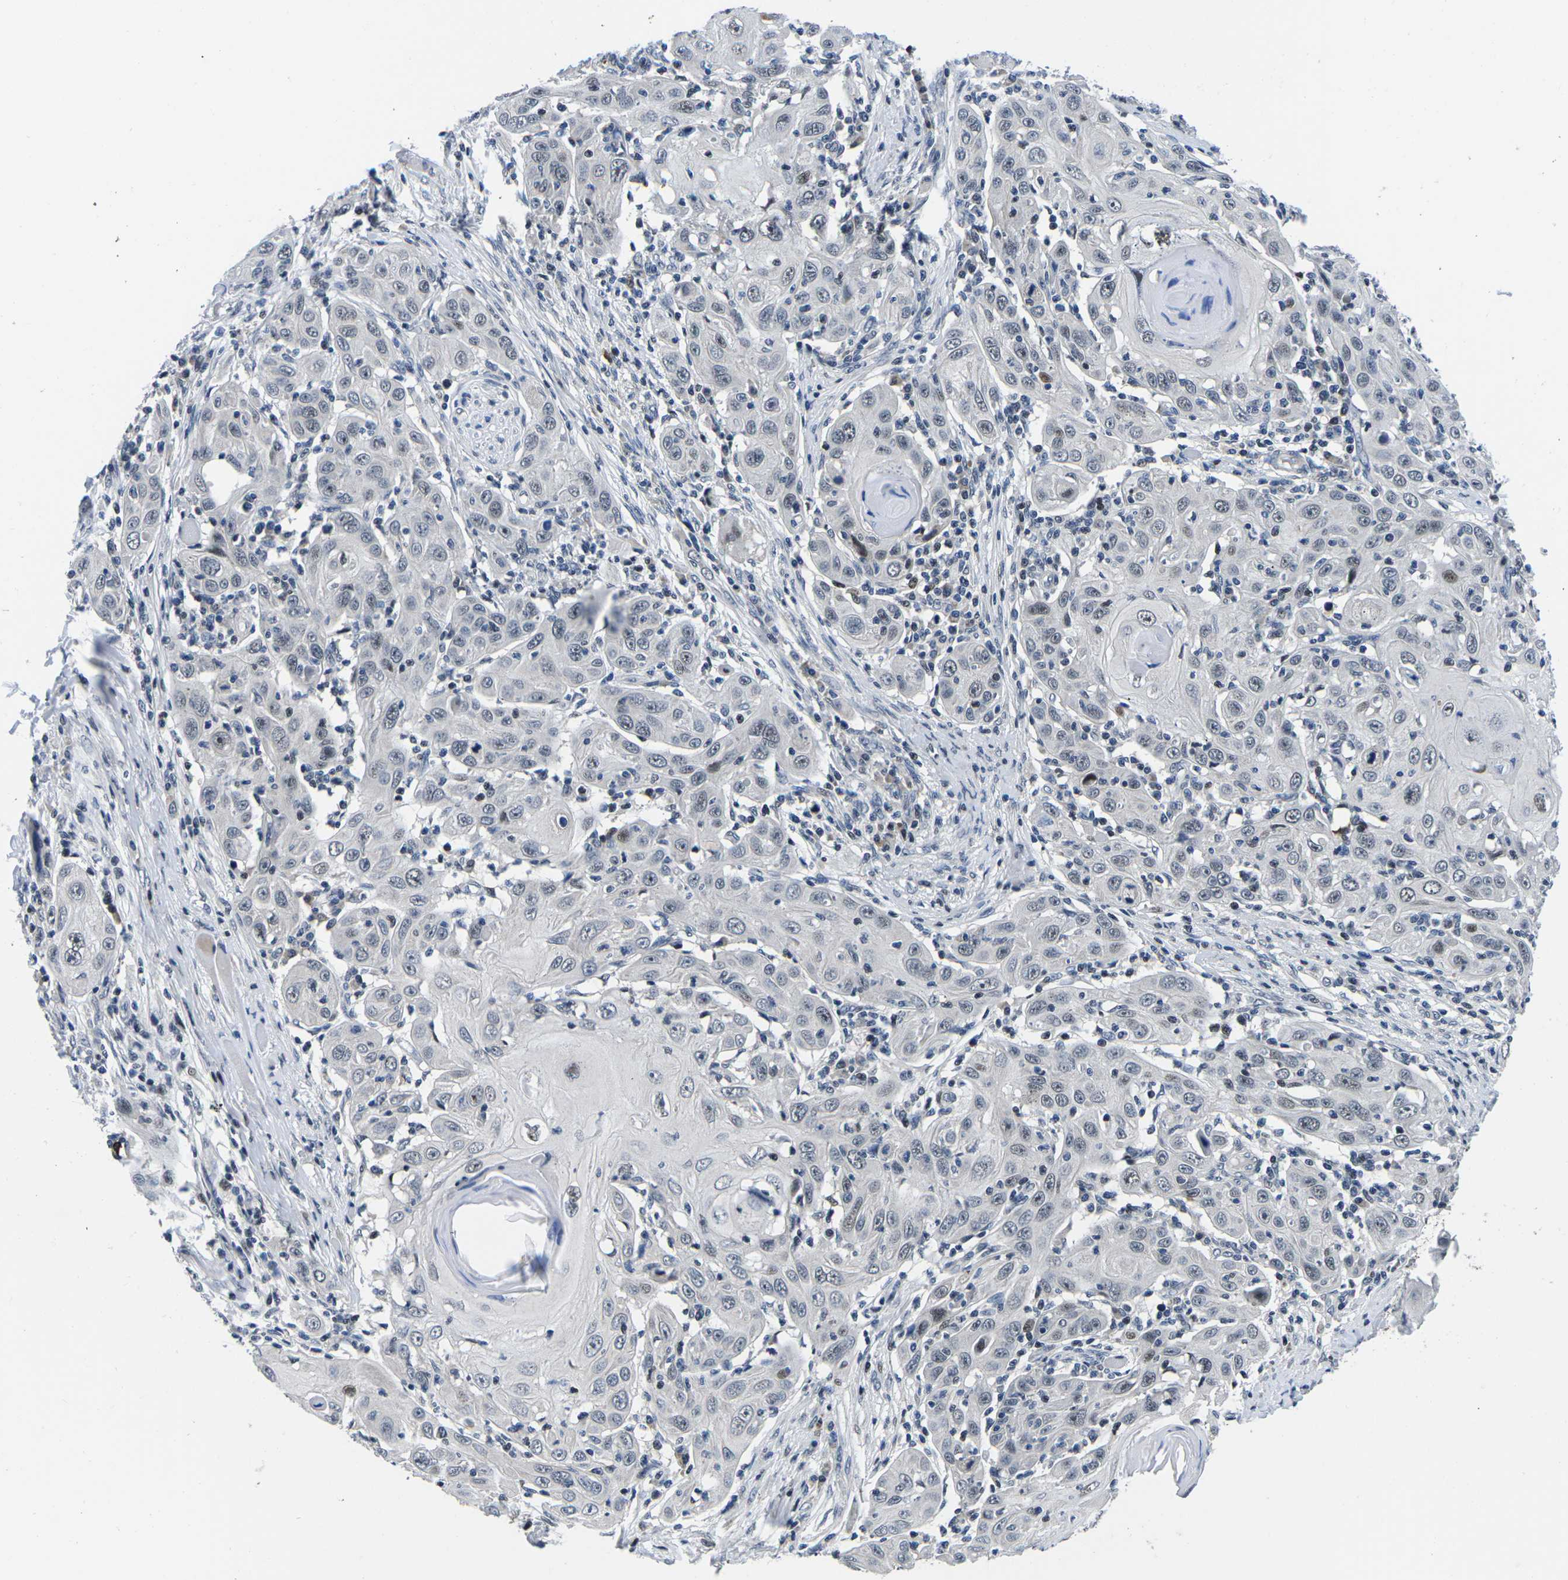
{"staining": {"intensity": "weak", "quantity": "<25%", "location": "nuclear"}, "tissue": "skin cancer", "cell_type": "Tumor cells", "image_type": "cancer", "snomed": [{"axis": "morphology", "description": "Squamous cell carcinoma, NOS"}, {"axis": "topography", "description": "Skin"}], "caption": "Protein analysis of squamous cell carcinoma (skin) displays no significant staining in tumor cells. (DAB immunohistochemistry visualized using brightfield microscopy, high magnification).", "gene": "CDC73", "patient": {"sex": "female", "age": 88}}